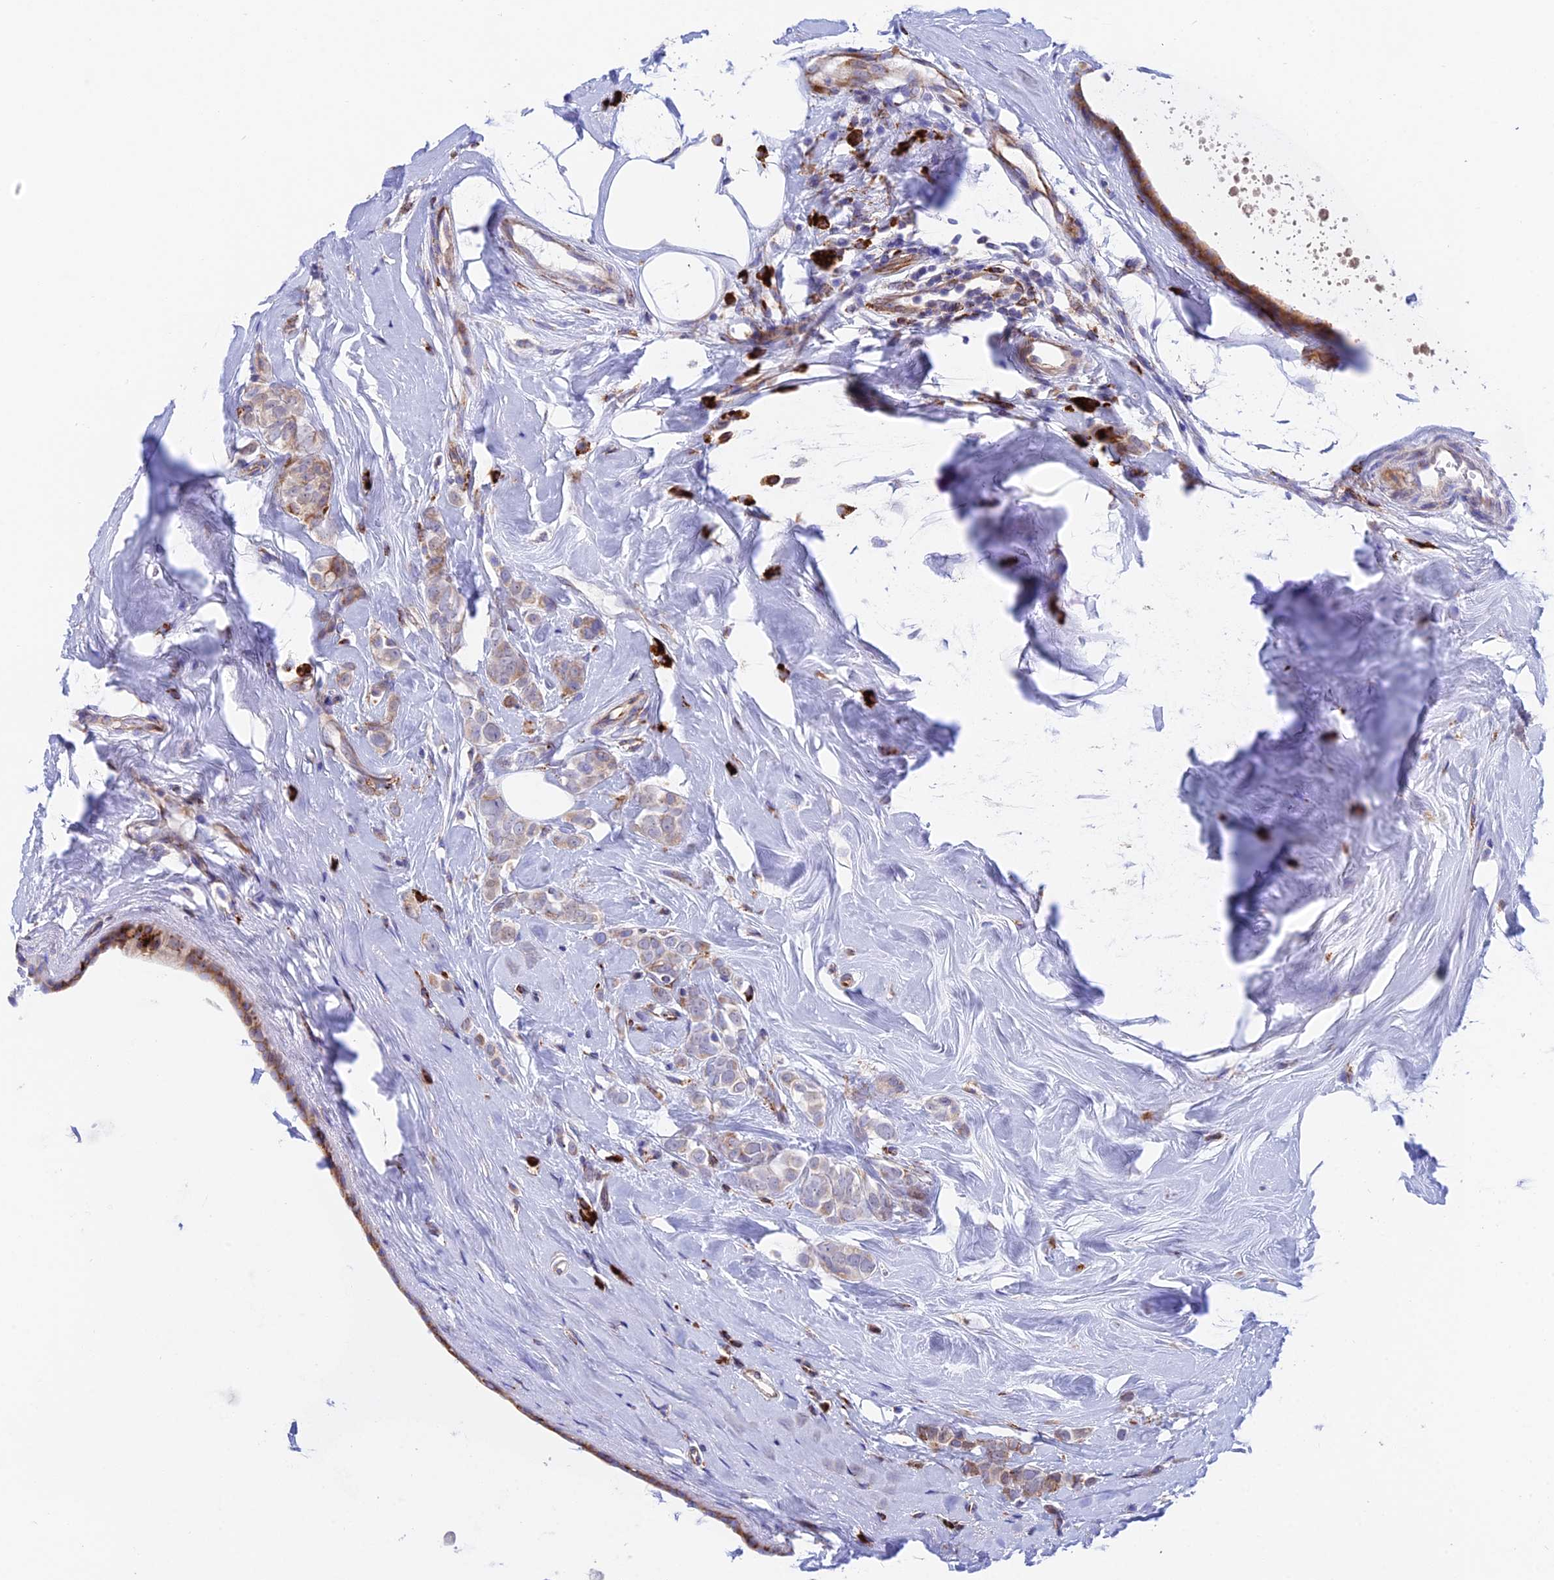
{"staining": {"intensity": "weak", "quantity": "25%-75%", "location": "cytoplasmic/membranous"}, "tissue": "breast cancer", "cell_type": "Tumor cells", "image_type": "cancer", "snomed": [{"axis": "morphology", "description": "Lobular carcinoma"}, {"axis": "topography", "description": "Breast"}], "caption": "Immunohistochemistry of human breast cancer (lobular carcinoma) shows low levels of weak cytoplasmic/membranous staining in approximately 25%-75% of tumor cells.", "gene": "TUBGCP6", "patient": {"sex": "female", "age": 47}}